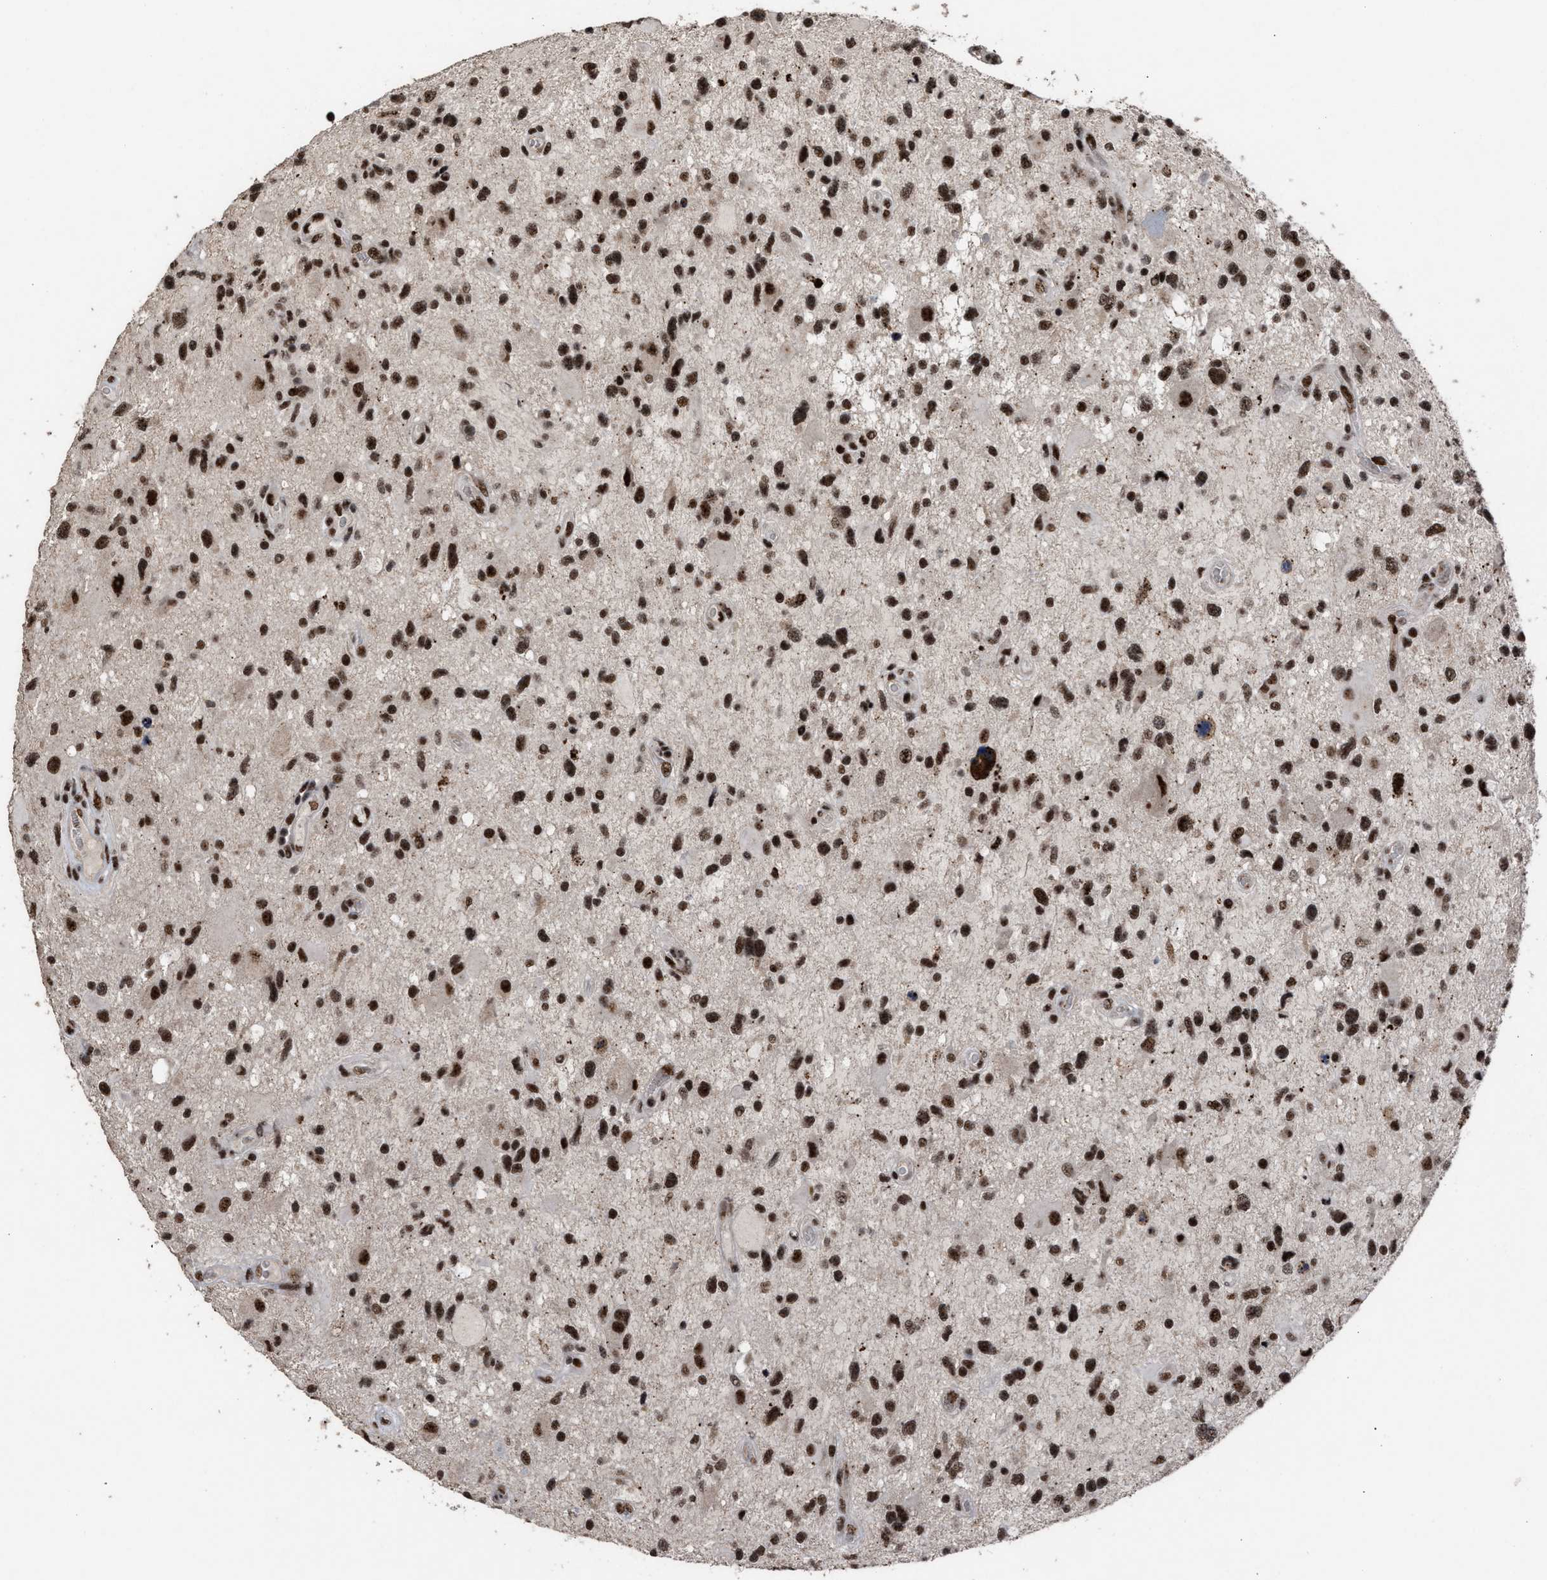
{"staining": {"intensity": "strong", "quantity": ">75%", "location": "nuclear"}, "tissue": "glioma", "cell_type": "Tumor cells", "image_type": "cancer", "snomed": [{"axis": "morphology", "description": "Glioma, malignant, High grade"}, {"axis": "topography", "description": "Brain"}], "caption": "High-power microscopy captured an immunohistochemistry image of glioma, revealing strong nuclear staining in about >75% of tumor cells.", "gene": "EIF4A3", "patient": {"sex": "male", "age": 33}}